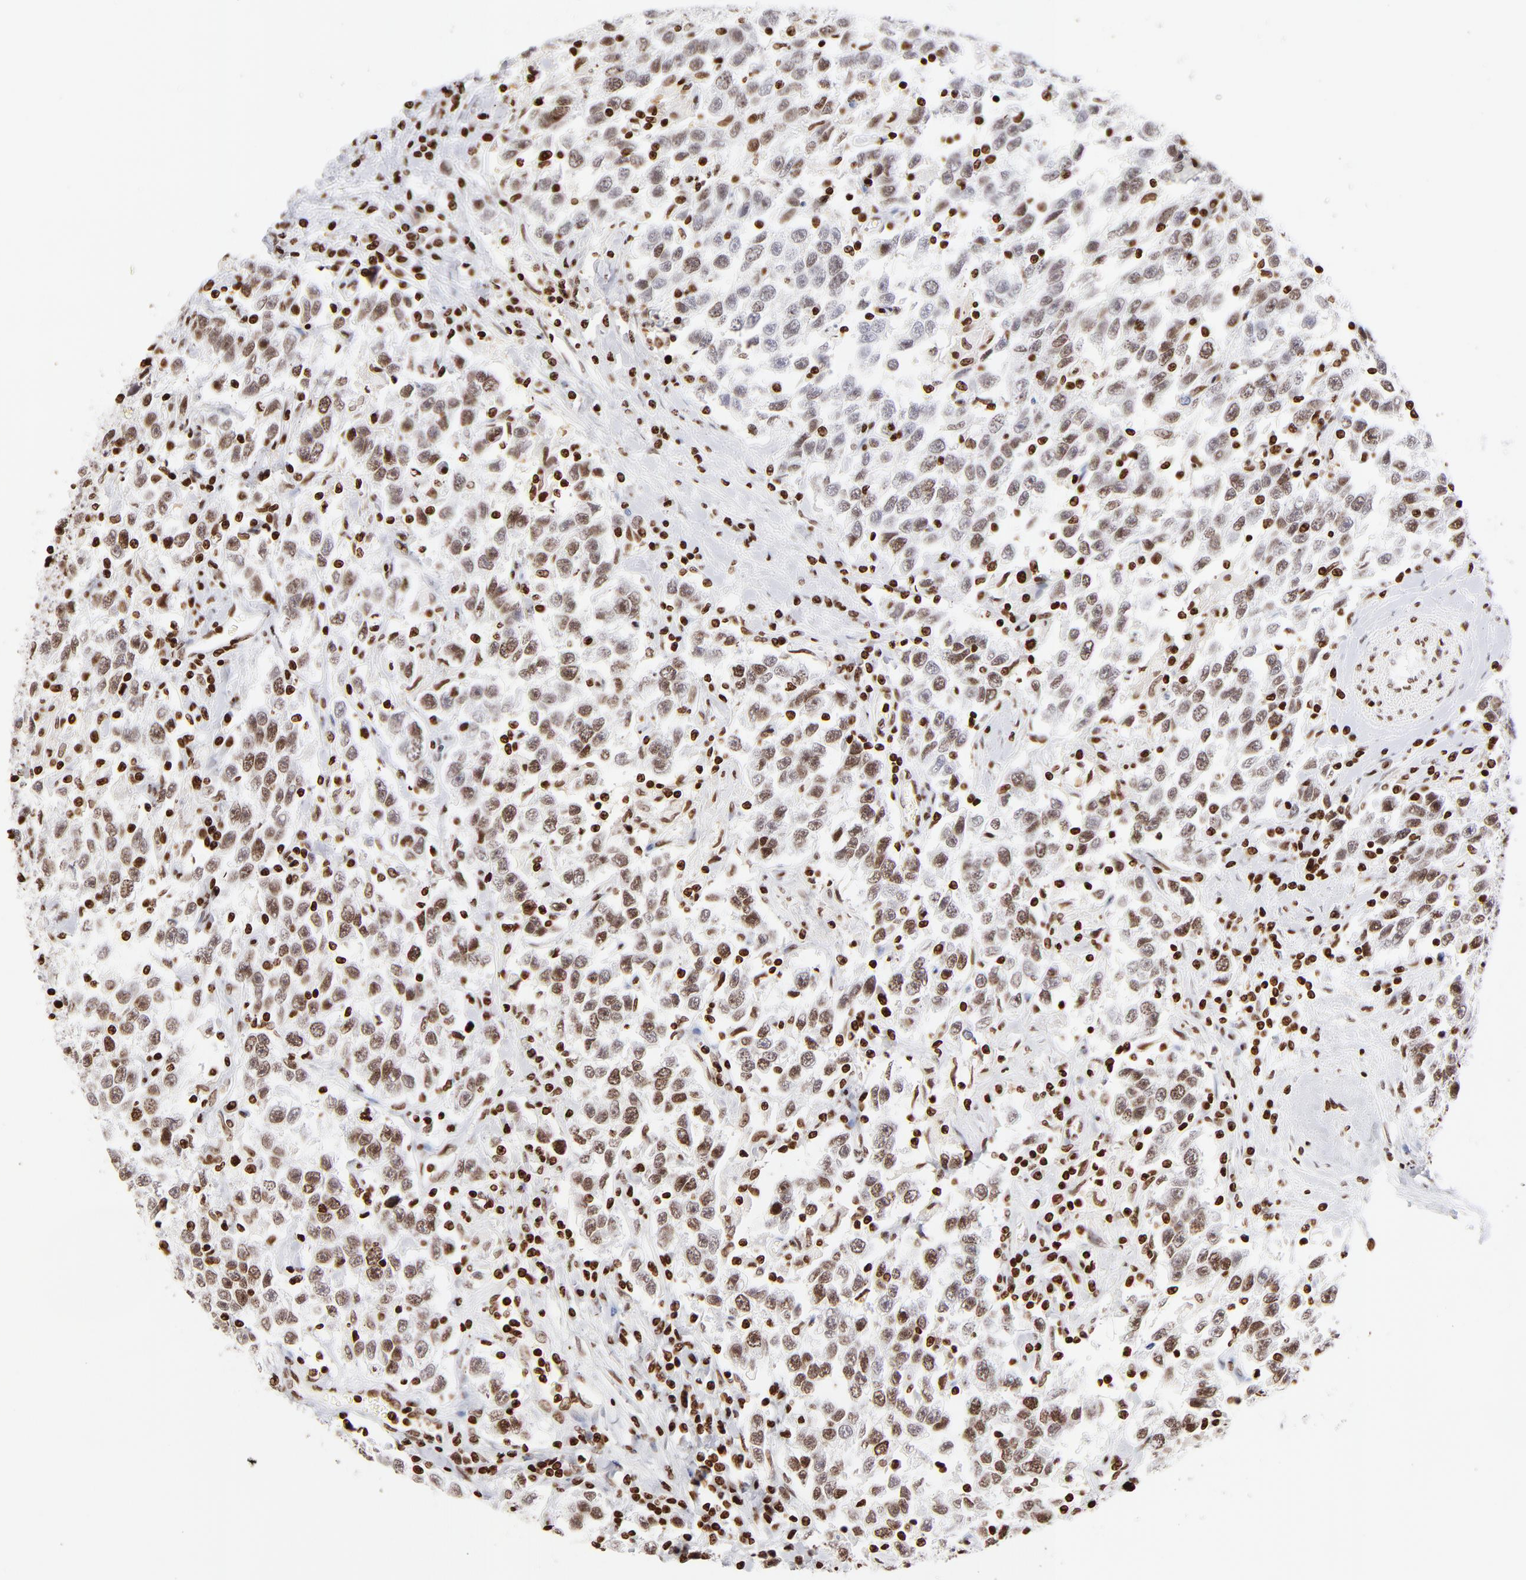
{"staining": {"intensity": "moderate", "quantity": ">75%", "location": "nuclear"}, "tissue": "testis cancer", "cell_type": "Tumor cells", "image_type": "cancer", "snomed": [{"axis": "morphology", "description": "Seminoma, NOS"}, {"axis": "topography", "description": "Testis"}], "caption": "A photomicrograph showing moderate nuclear staining in approximately >75% of tumor cells in seminoma (testis), as visualized by brown immunohistochemical staining.", "gene": "RTL4", "patient": {"sex": "male", "age": 41}}